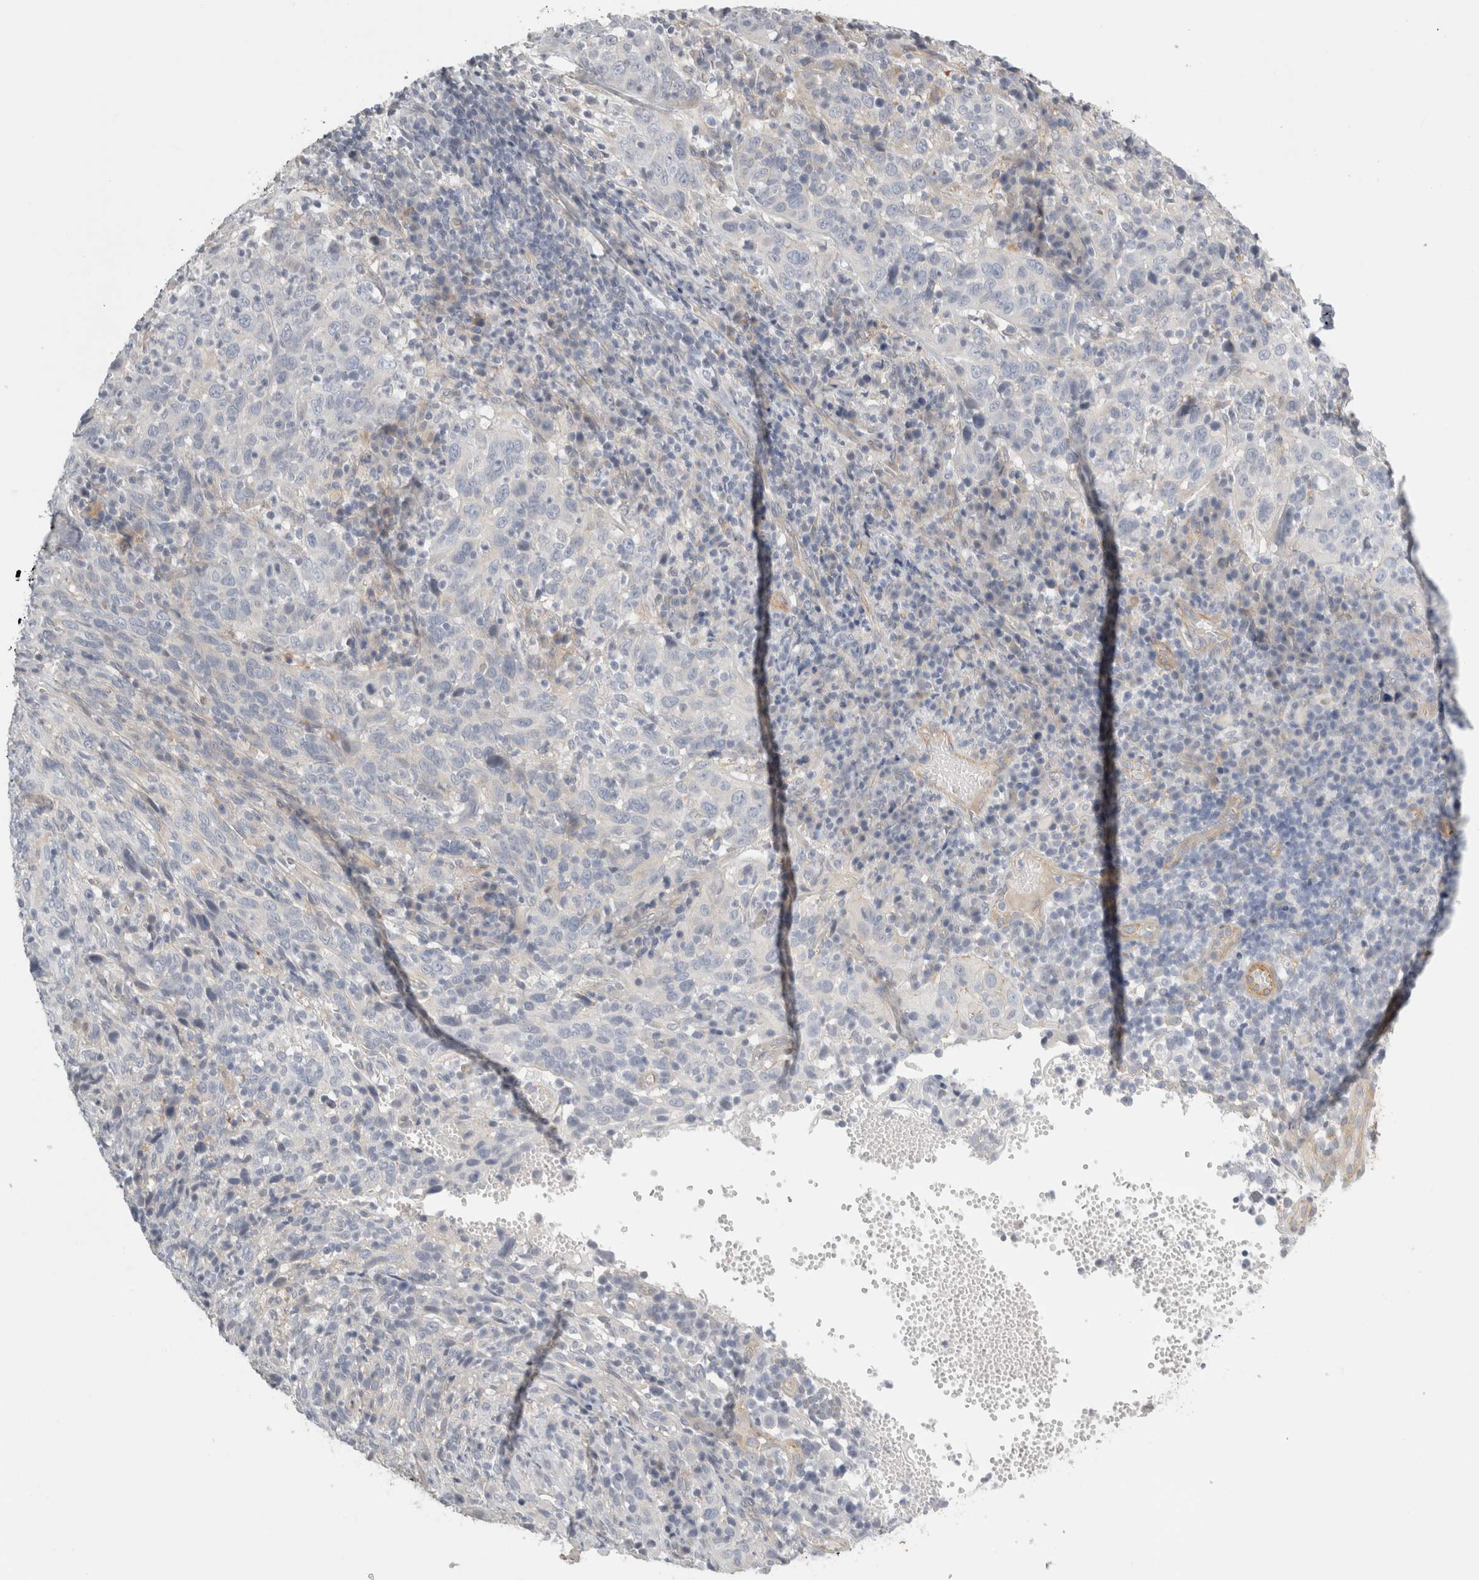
{"staining": {"intensity": "negative", "quantity": "none", "location": "none"}, "tissue": "cervical cancer", "cell_type": "Tumor cells", "image_type": "cancer", "snomed": [{"axis": "morphology", "description": "Squamous cell carcinoma, NOS"}, {"axis": "topography", "description": "Cervix"}], "caption": "The photomicrograph exhibits no staining of tumor cells in cervical cancer (squamous cell carcinoma).", "gene": "FBLIM1", "patient": {"sex": "female", "age": 46}}